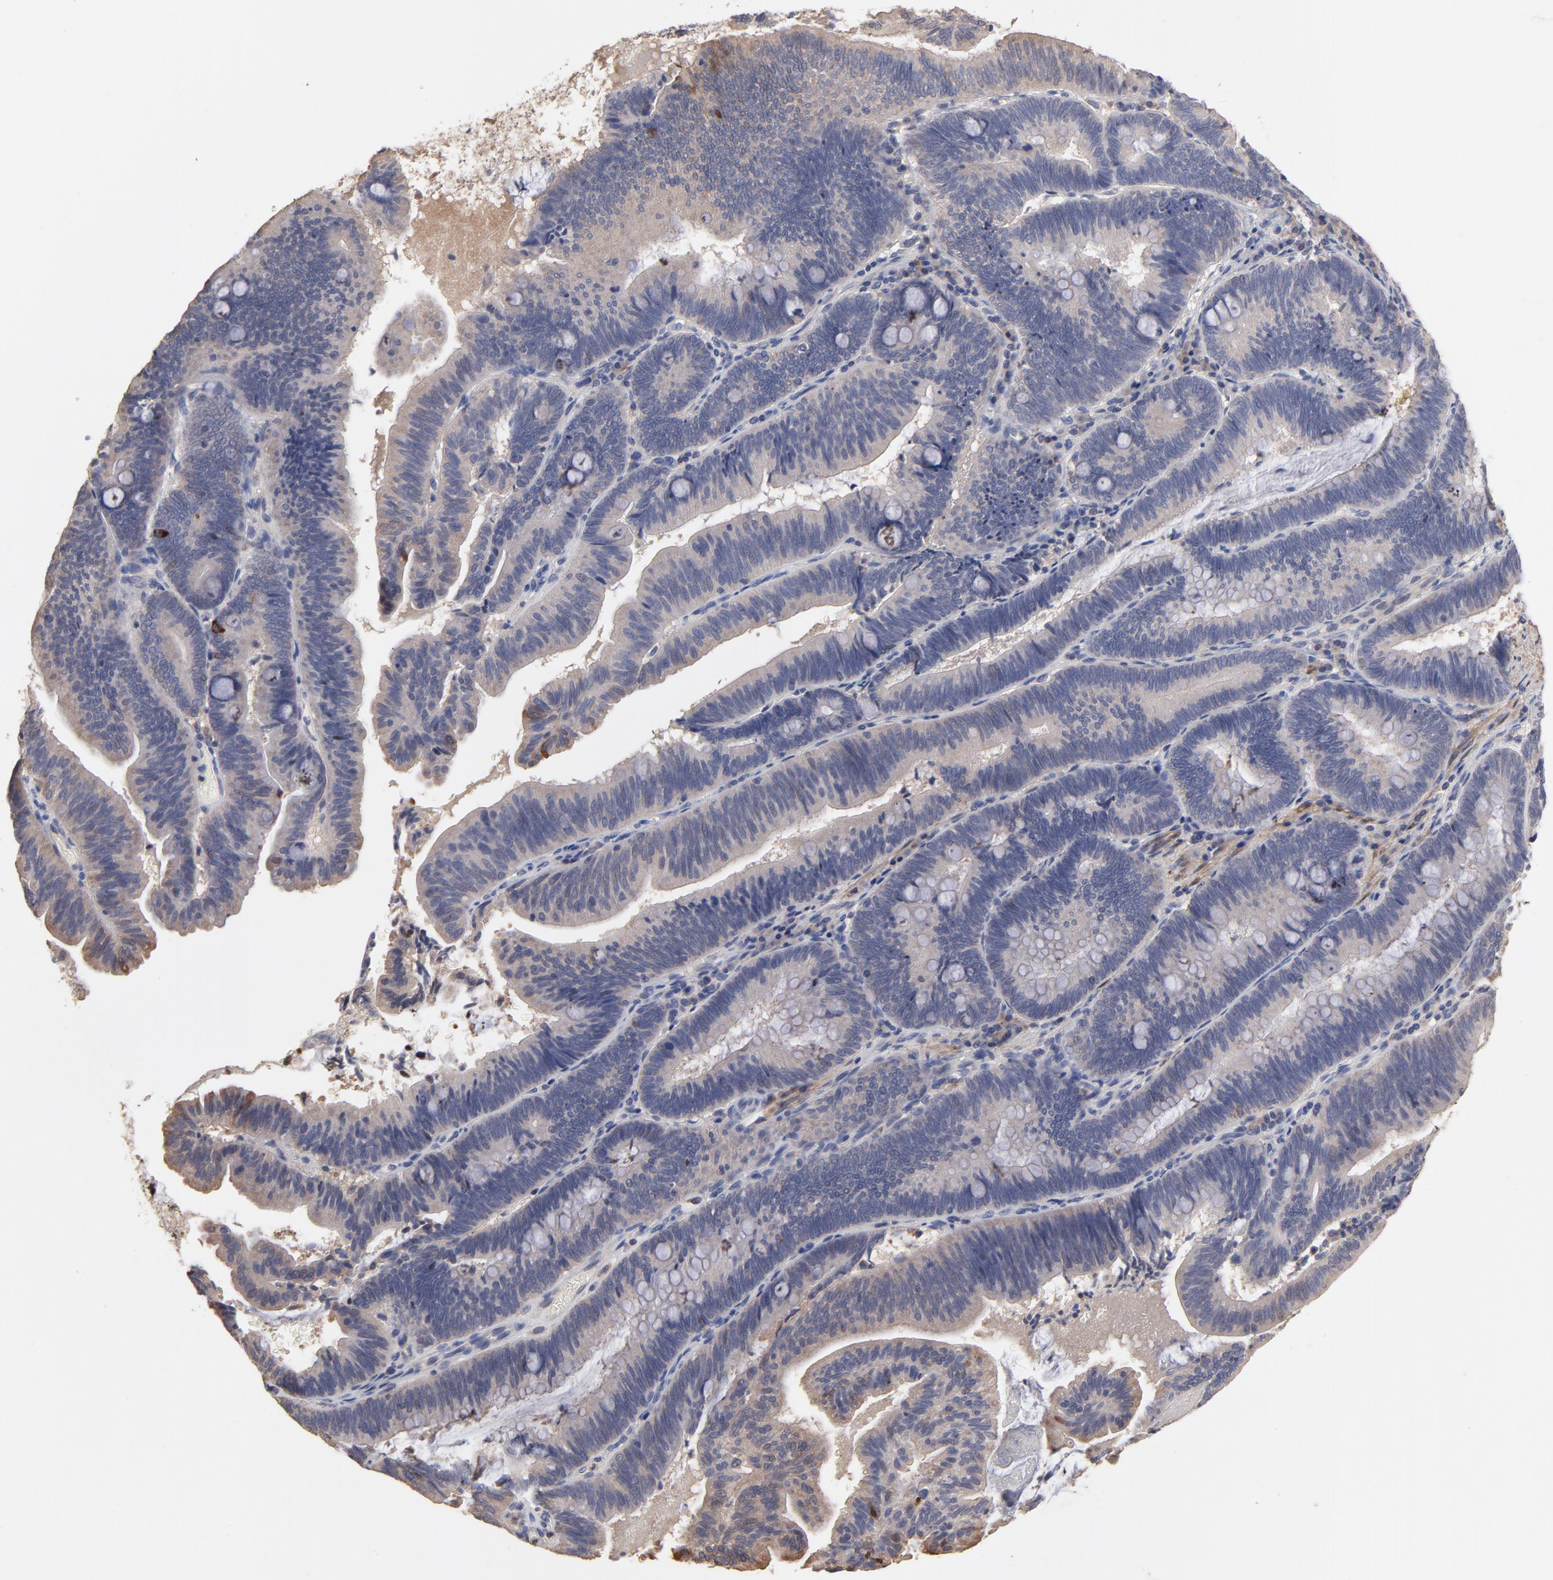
{"staining": {"intensity": "moderate", "quantity": ">75%", "location": "cytoplasmic/membranous"}, "tissue": "pancreatic cancer", "cell_type": "Tumor cells", "image_type": "cancer", "snomed": [{"axis": "morphology", "description": "Adenocarcinoma, NOS"}, {"axis": "topography", "description": "Pancreas"}], "caption": "DAB immunohistochemical staining of human pancreatic adenocarcinoma shows moderate cytoplasmic/membranous protein positivity in approximately >75% of tumor cells. Using DAB (3,3'-diaminobenzidine) (brown) and hematoxylin (blue) stains, captured at high magnification using brightfield microscopy.", "gene": "TANGO2", "patient": {"sex": "male", "age": 82}}